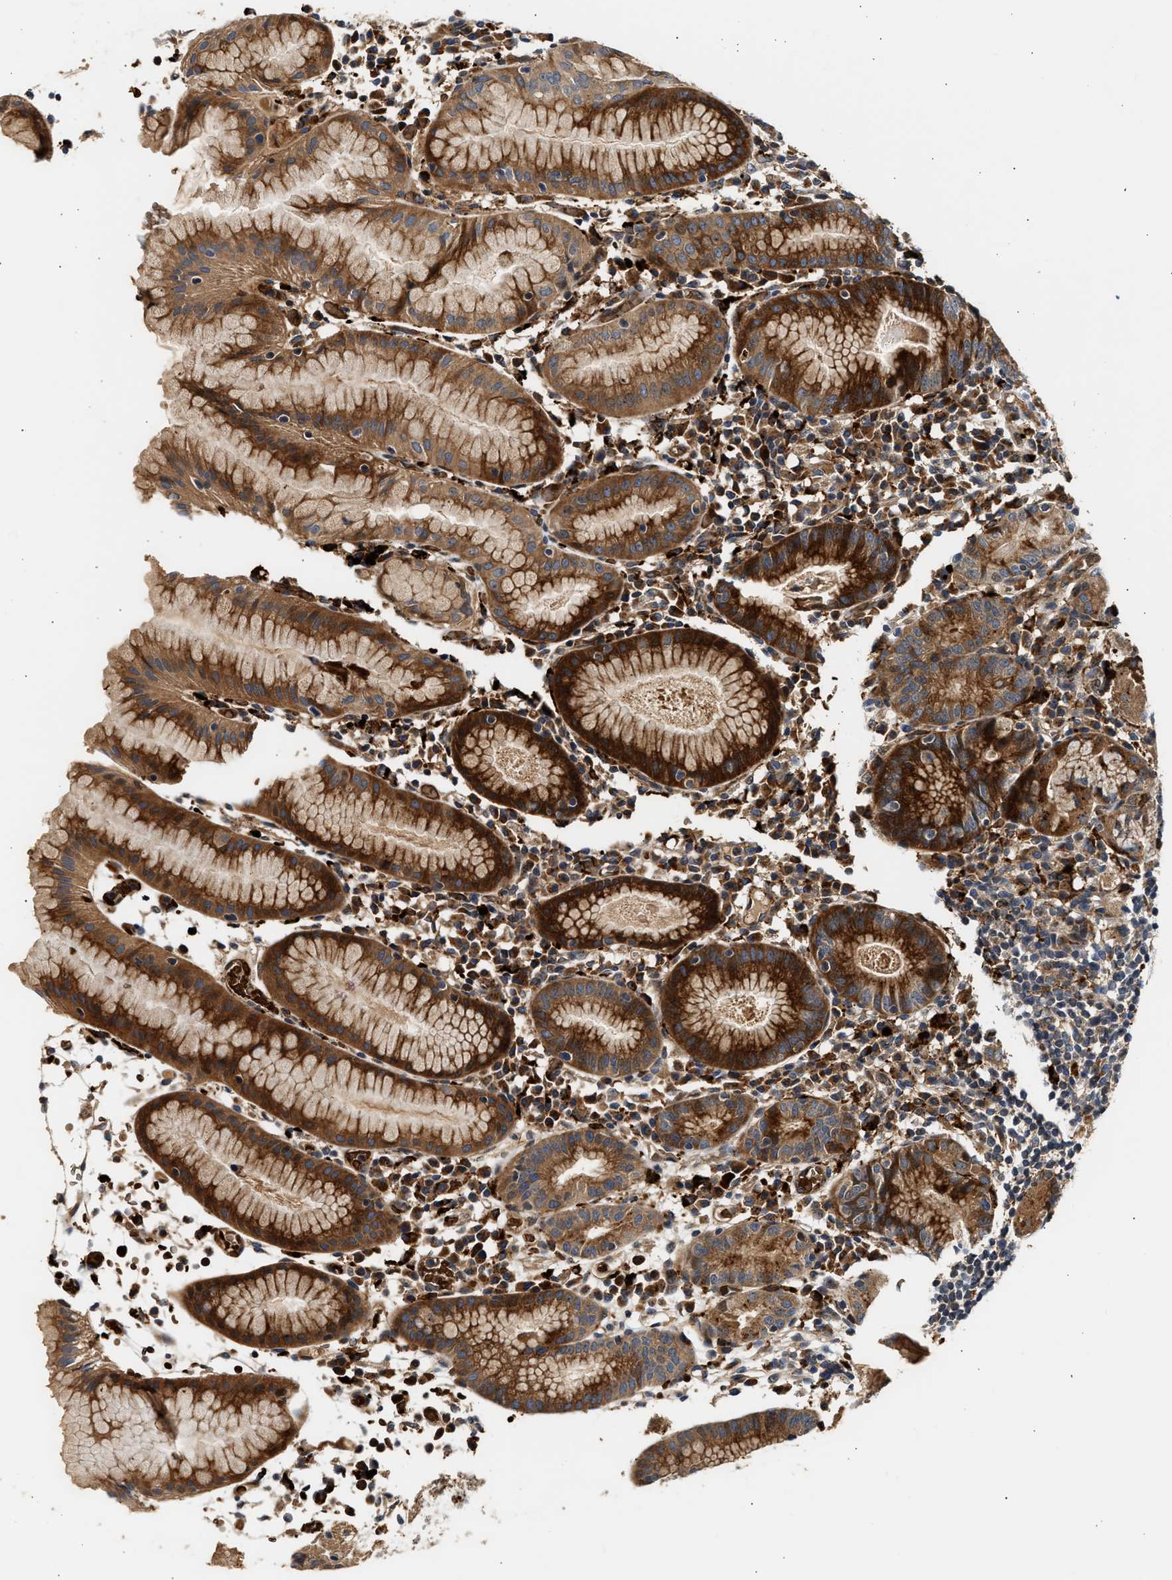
{"staining": {"intensity": "strong", "quantity": ">75%", "location": "cytoplasmic/membranous"}, "tissue": "stomach", "cell_type": "Glandular cells", "image_type": "normal", "snomed": [{"axis": "morphology", "description": "Normal tissue, NOS"}, {"axis": "topography", "description": "Stomach"}, {"axis": "topography", "description": "Stomach, lower"}], "caption": "Immunohistochemical staining of unremarkable stomach displays >75% levels of strong cytoplasmic/membranous protein positivity in approximately >75% of glandular cells.", "gene": "PLD3", "patient": {"sex": "female", "age": 75}}